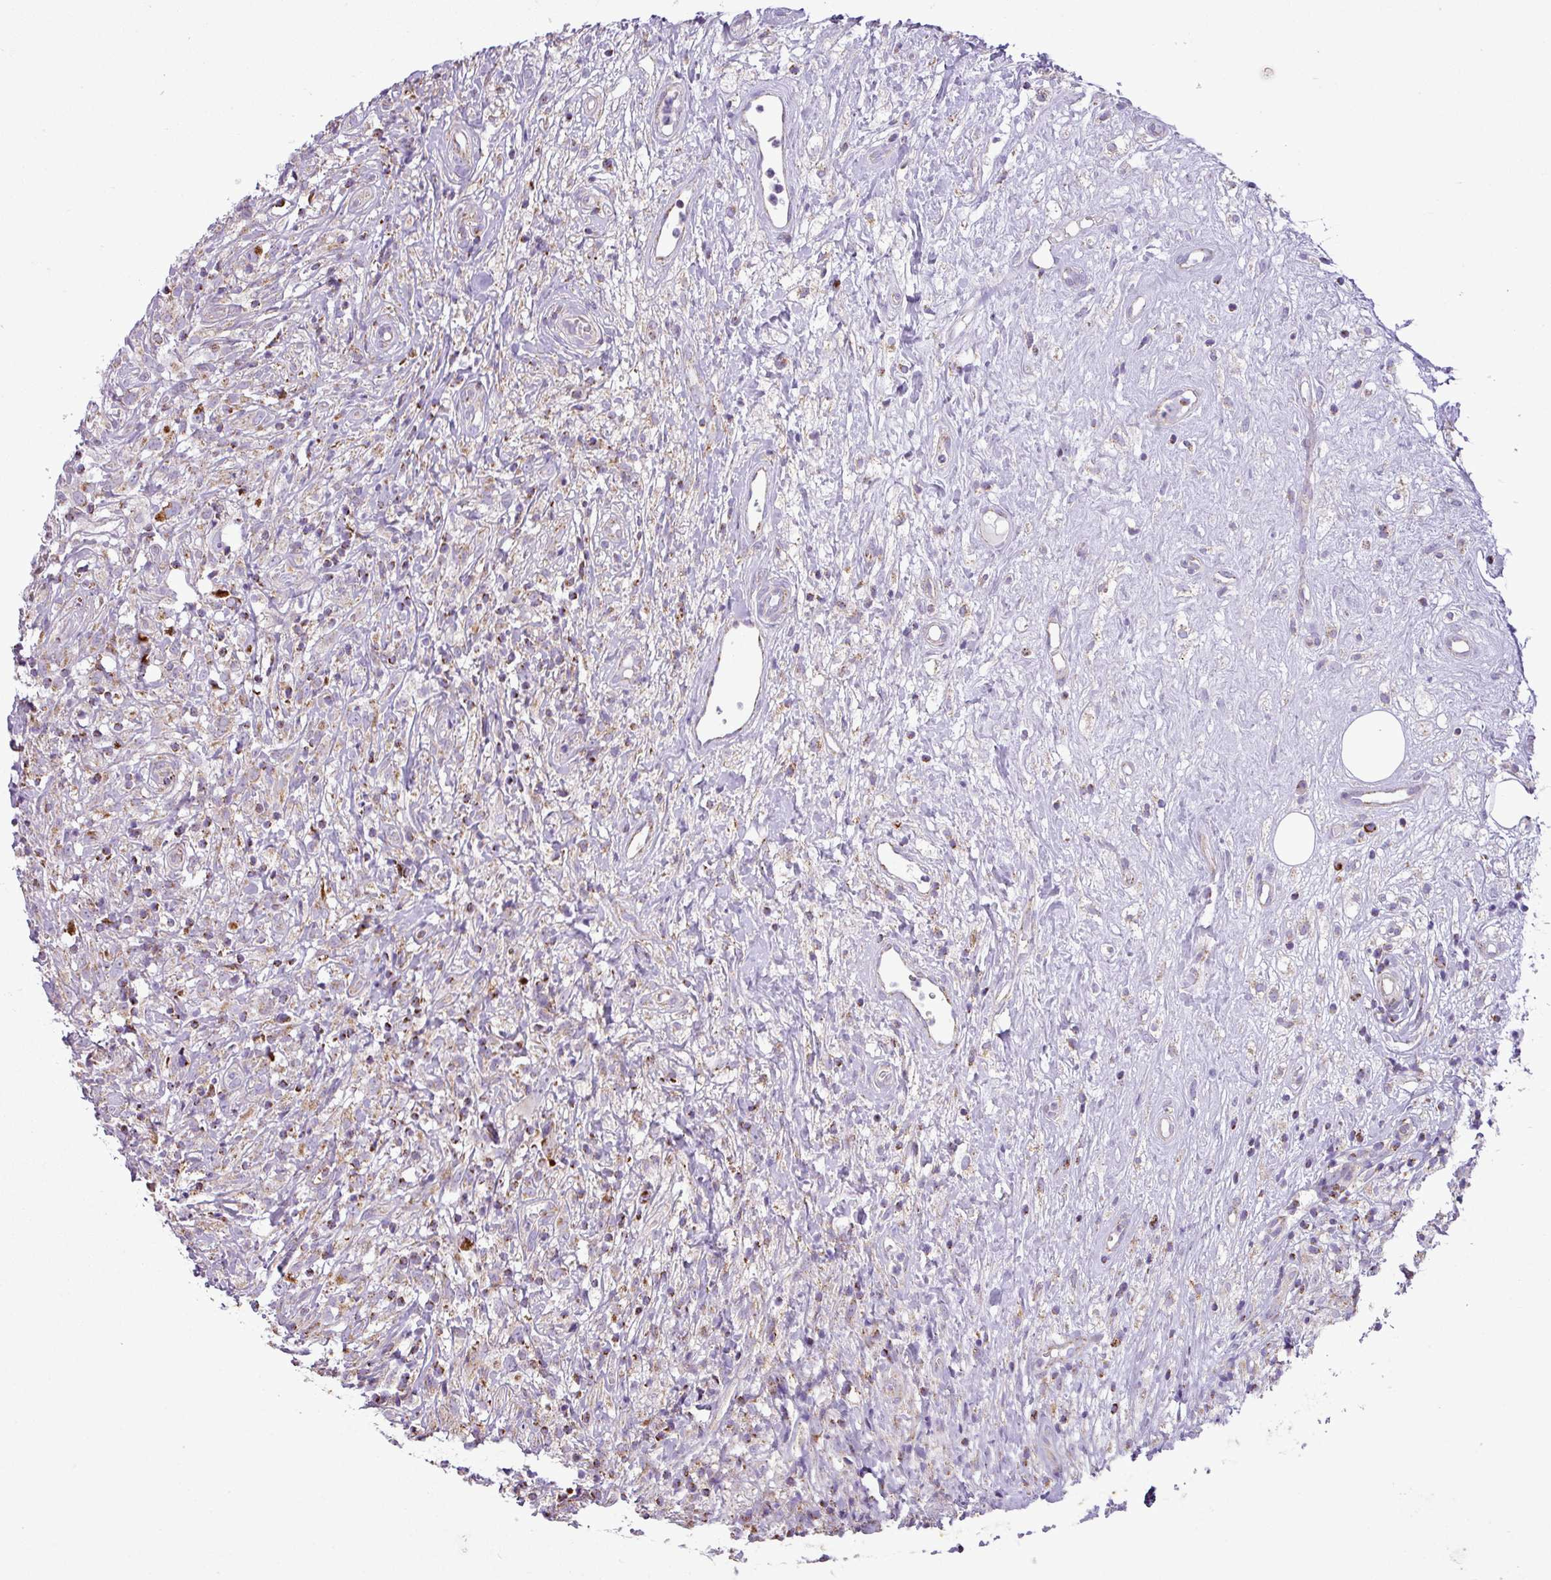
{"staining": {"intensity": "weak", "quantity": ">75%", "location": "cytoplasmic/membranous"}, "tissue": "lymphoma", "cell_type": "Tumor cells", "image_type": "cancer", "snomed": [{"axis": "morphology", "description": "Hodgkin's disease, NOS"}, {"axis": "topography", "description": "No Tissue"}], "caption": "Brown immunohistochemical staining in Hodgkin's disease demonstrates weak cytoplasmic/membranous staining in about >75% of tumor cells.", "gene": "ZNF81", "patient": {"sex": "female", "age": 21}}